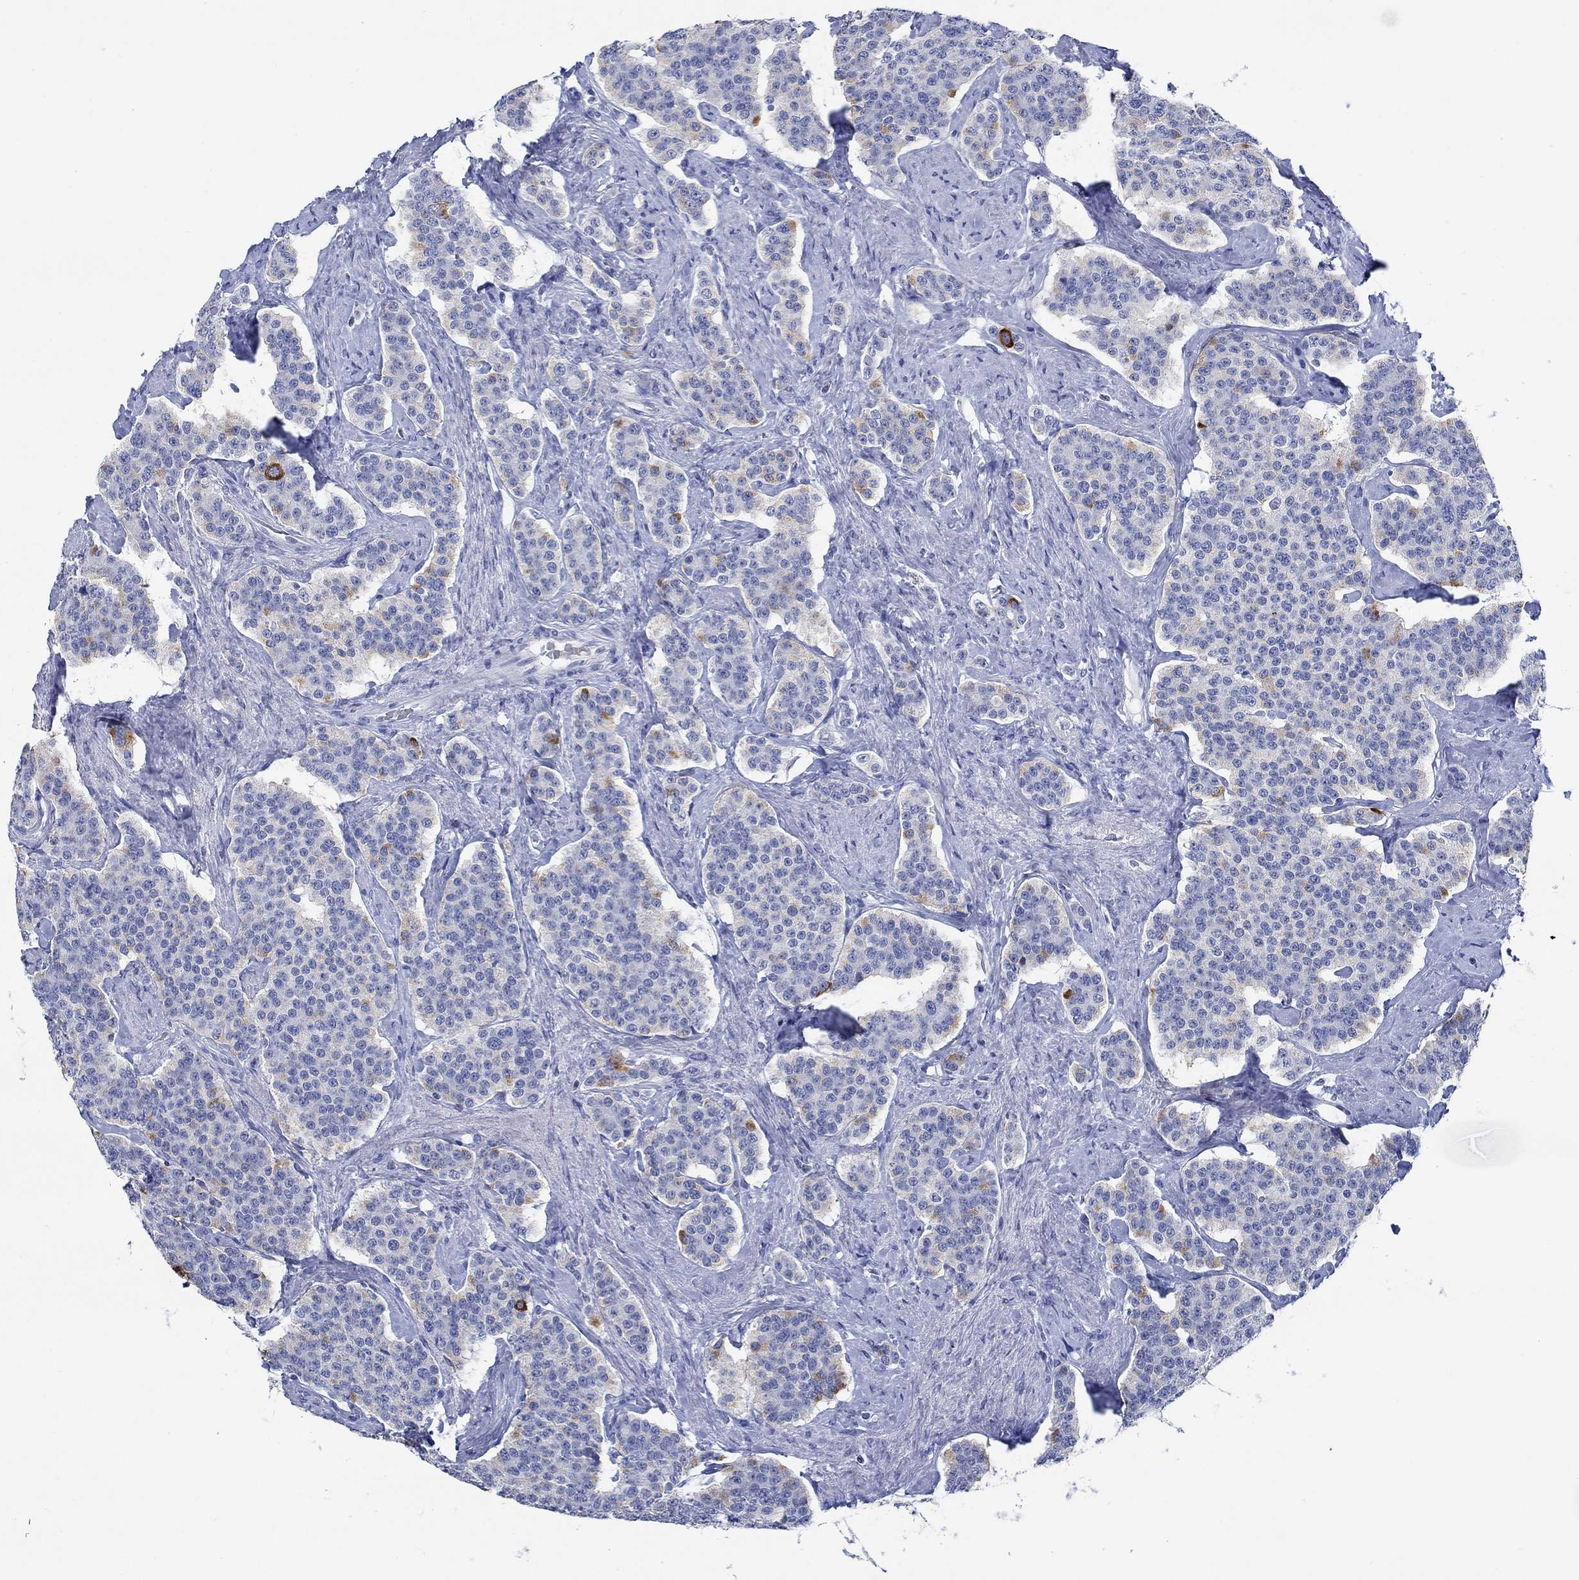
{"staining": {"intensity": "strong", "quantity": "<25%", "location": "cytoplasmic/membranous"}, "tissue": "carcinoid", "cell_type": "Tumor cells", "image_type": "cancer", "snomed": [{"axis": "morphology", "description": "Carcinoid, malignant, NOS"}, {"axis": "topography", "description": "Small intestine"}], "caption": "Strong cytoplasmic/membranous protein positivity is appreciated in approximately <25% of tumor cells in malignant carcinoid. The protein of interest is shown in brown color, while the nuclei are stained blue.", "gene": "PPP1R17", "patient": {"sex": "female", "age": 58}}